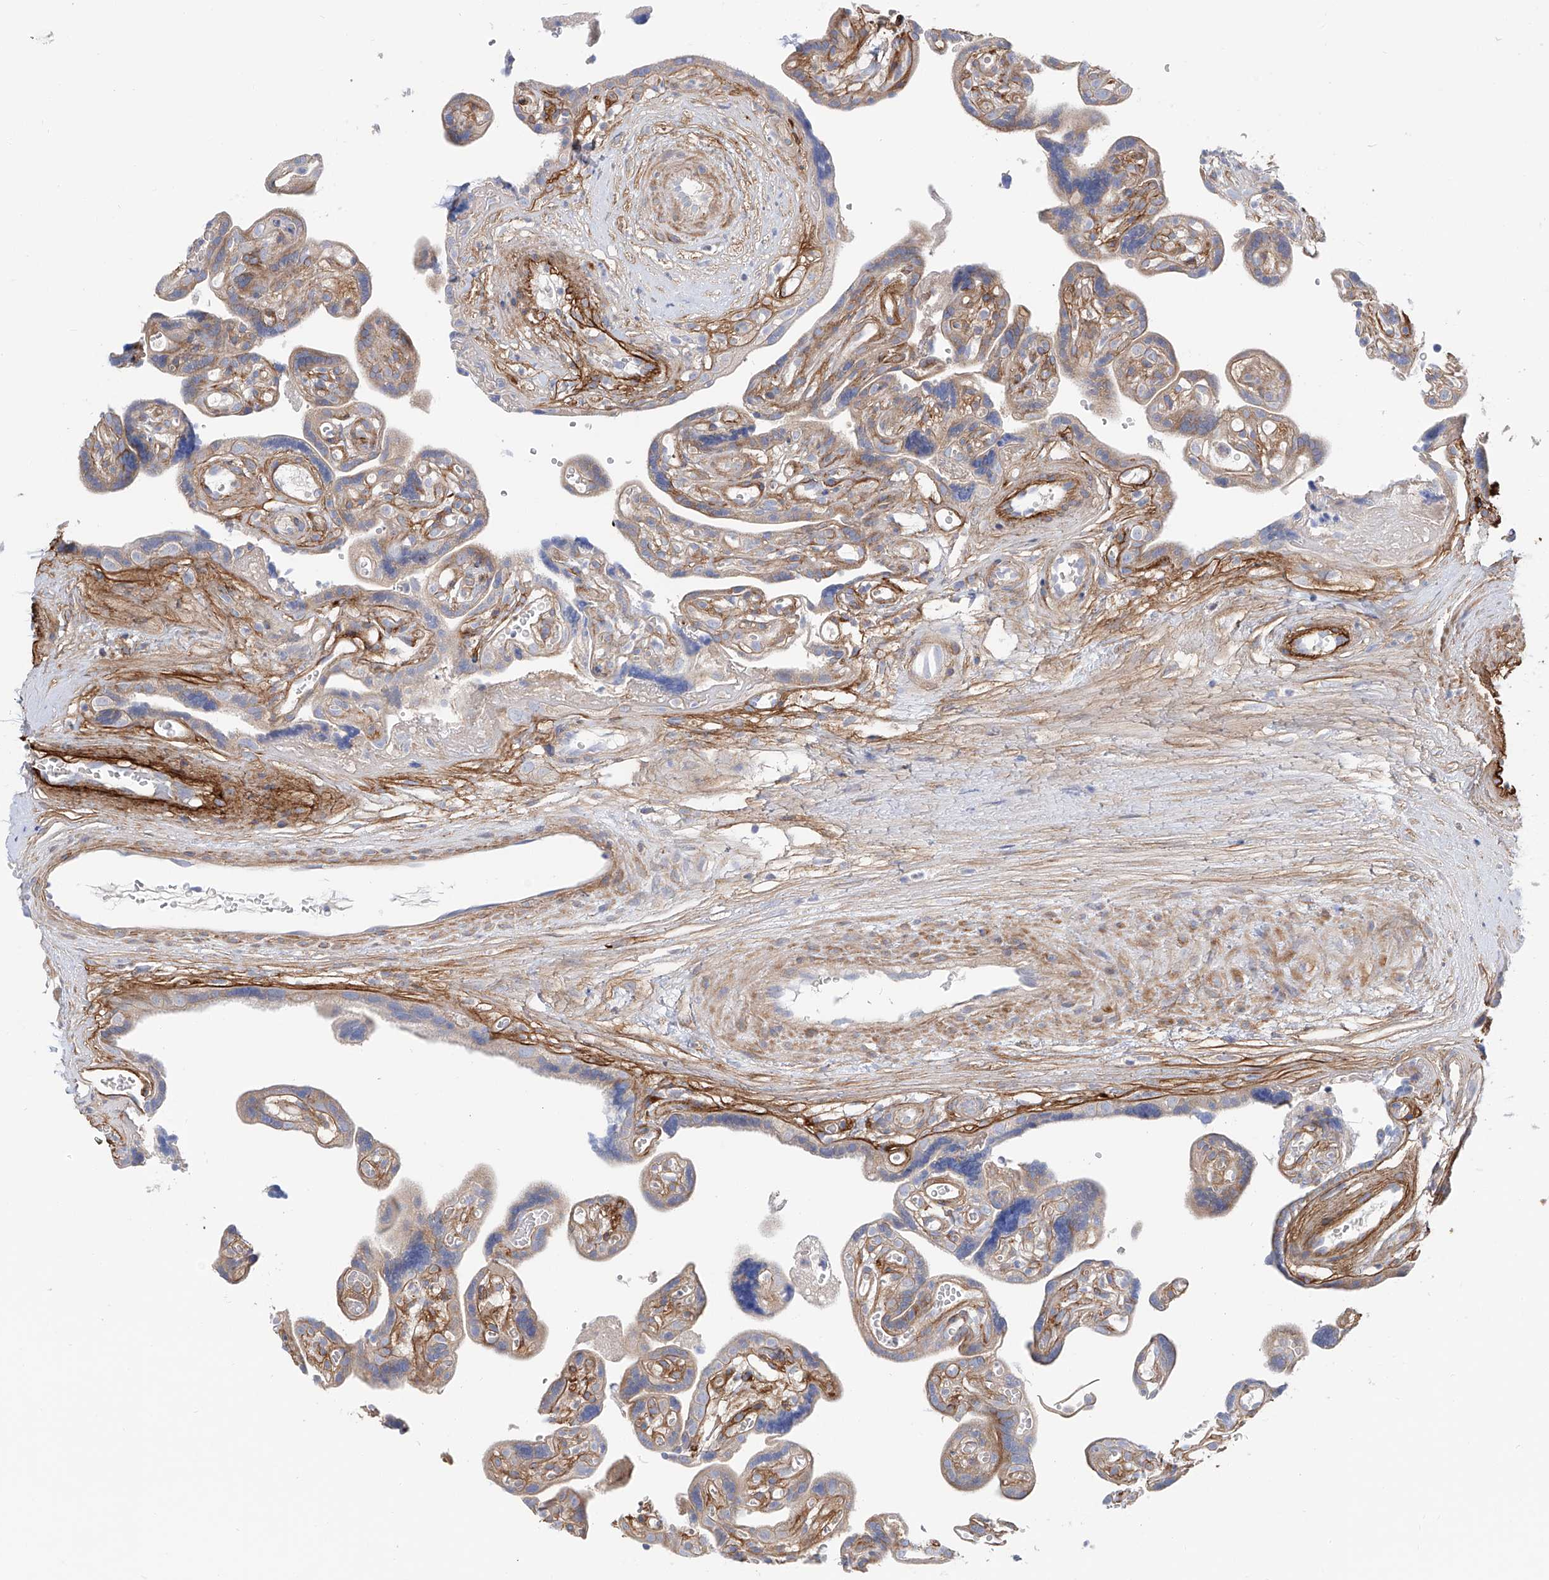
{"staining": {"intensity": "moderate", "quantity": ">75%", "location": "cytoplasmic/membranous"}, "tissue": "placenta", "cell_type": "Decidual cells", "image_type": "normal", "snomed": [{"axis": "morphology", "description": "Normal tissue, NOS"}, {"axis": "topography", "description": "Placenta"}], "caption": "Unremarkable placenta displays moderate cytoplasmic/membranous expression in approximately >75% of decidual cells.", "gene": "LCA5", "patient": {"sex": "female", "age": 30}}